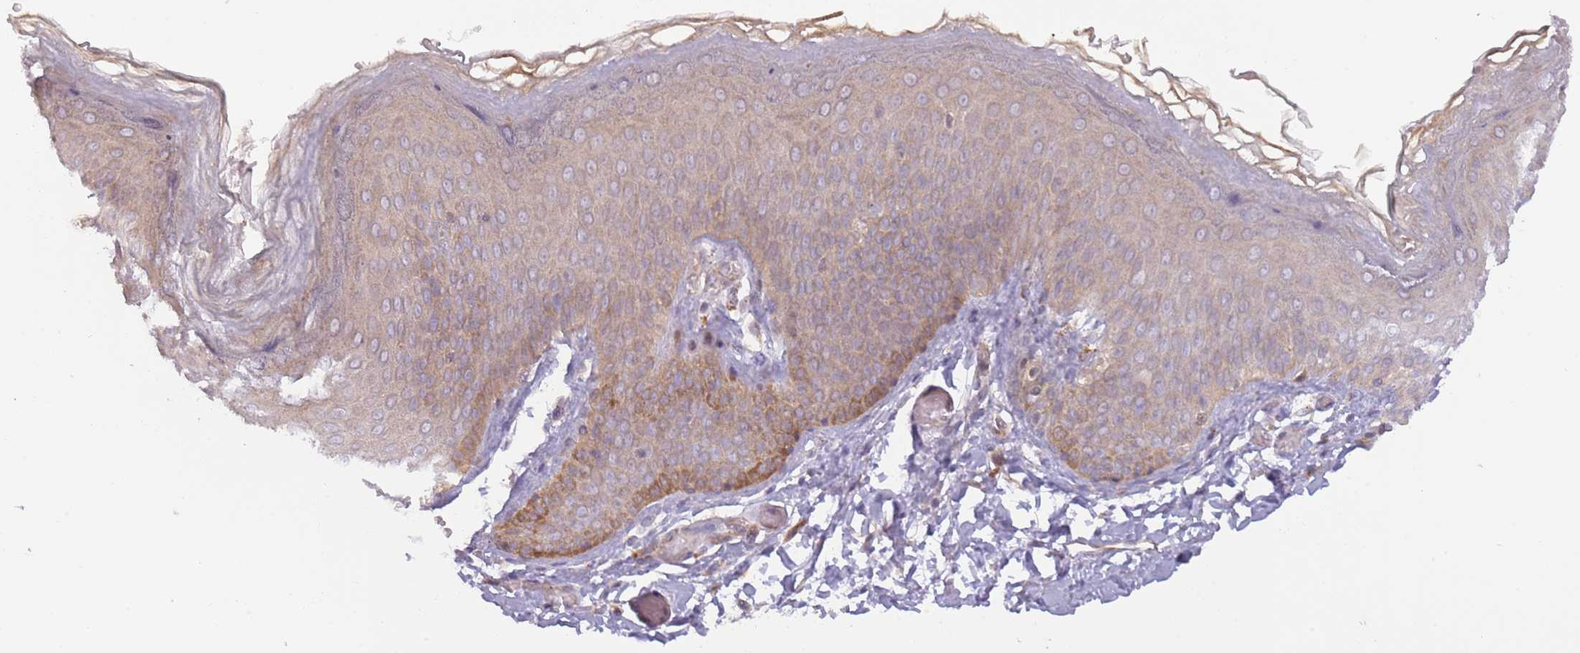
{"staining": {"intensity": "moderate", "quantity": "25%-75%", "location": "cytoplasmic/membranous"}, "tissue": "skin", "cell_type": "Epidermal cells", "image_type": "normal", "snomed": [{"axis": "morphology", "description": "Normal tissue, NOS"}, {"axis": "topography", "description": "Anal"}], "caption": "Human skin stained for a protein (brown) displays moderate cytoplasmic/membranous positive staining in approximately 25%-75% of epidermal cells.", "gene": "LDHD", "patient": {"sex": "female", "age": 40}}